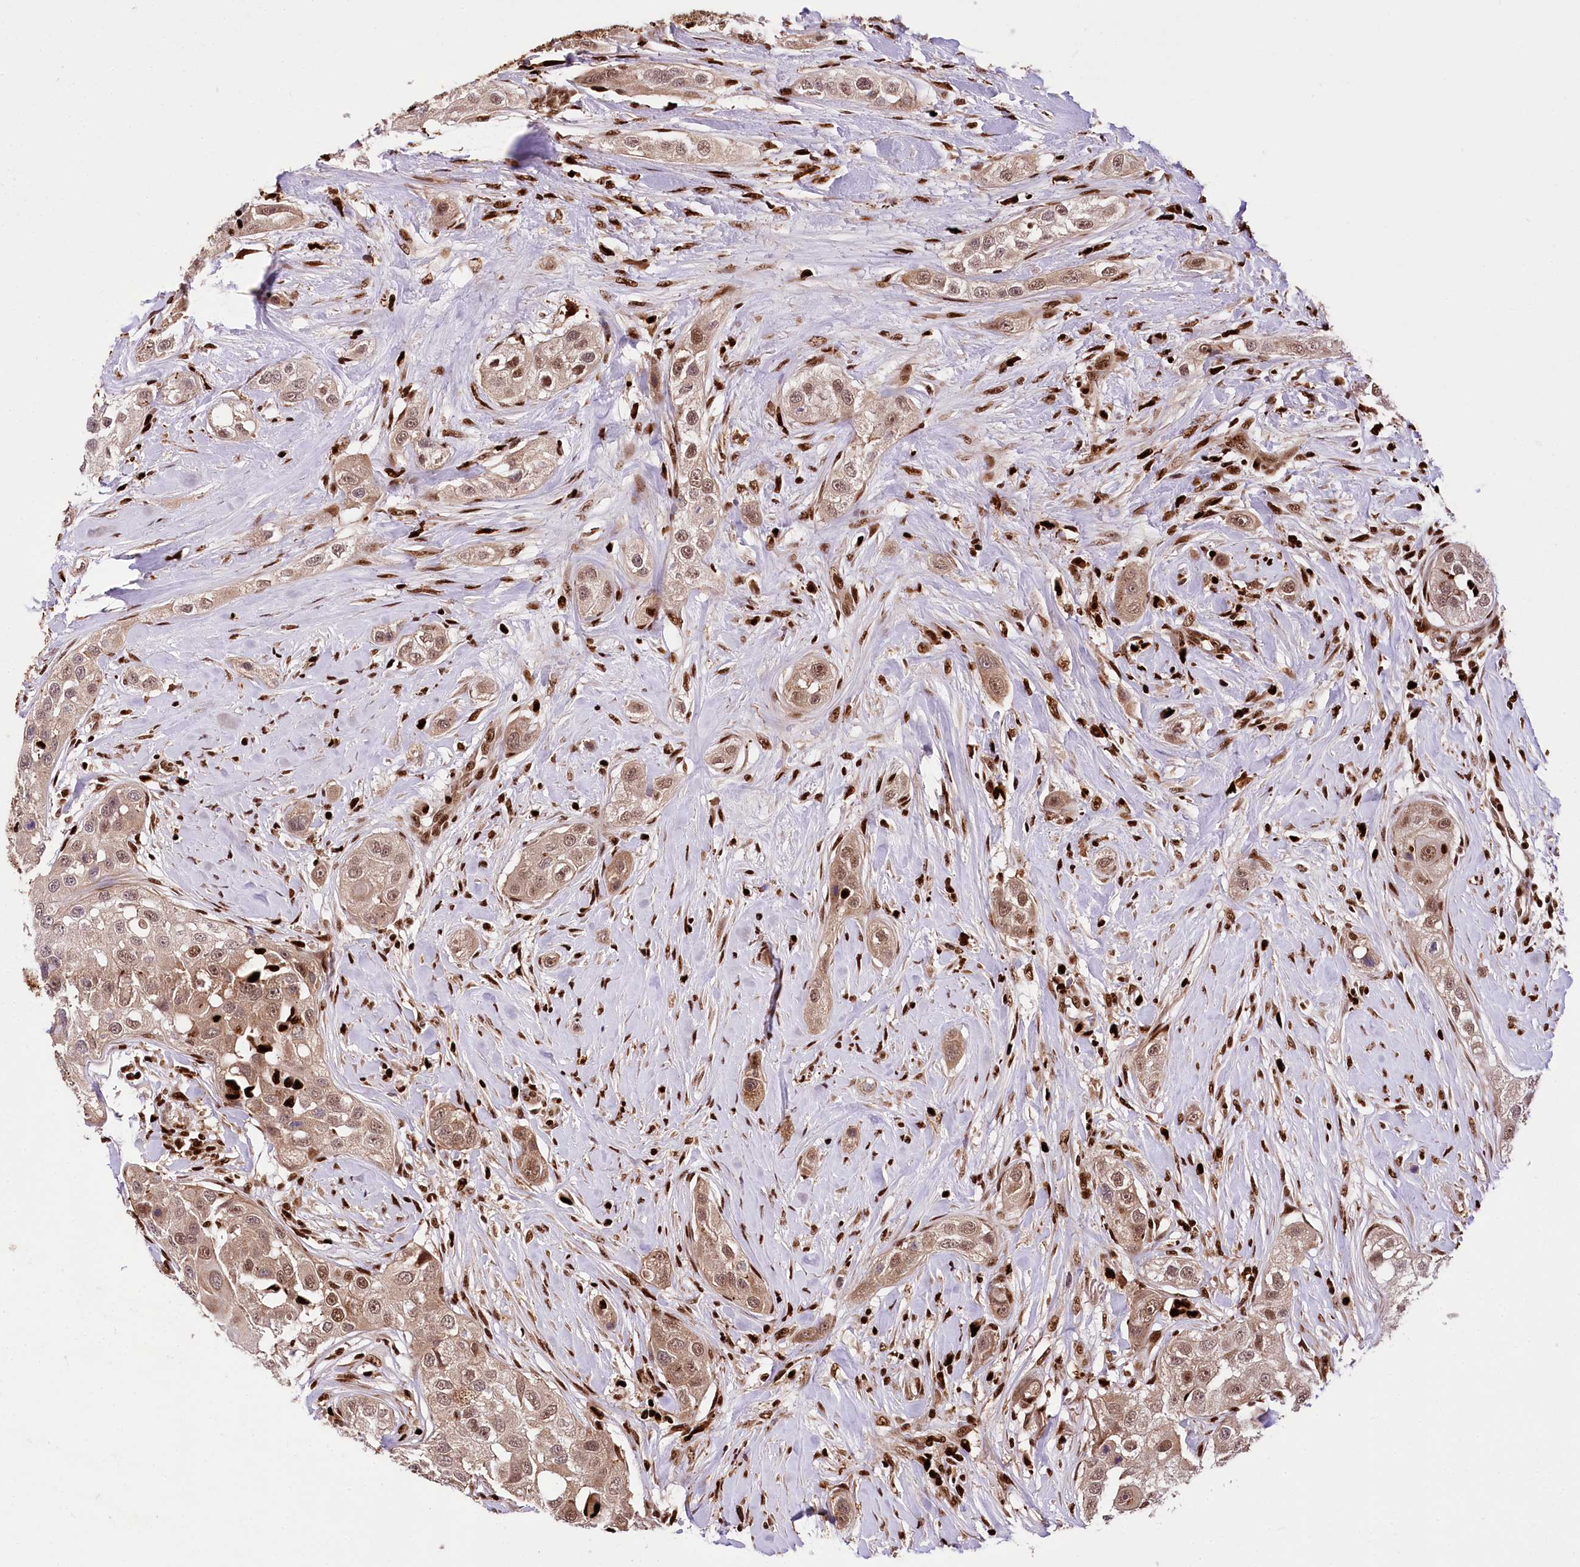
{"staining": {"intensity": "moderate", "quantity": ">75%", "location": "cytoplasmic/membranous,nuclear"}, "tissue": "head and neck cancer", "cell_type": "Tumor cells", "image_type": "cancer", "snomed": [{"axis": "morphology", "description": "Normal tissue, NOS"}, {"axis": "morphology", "description": "Squamous cell carcinoma, NOS"}, {"axis": "topography", "description": "Skeletal muscle"}, {"axis": "topography", "description": "Head-Neck"}], "caption": "DAB (3,3'-diaminobenzidine) immunohistochemical staining of human head and neck squamous cell carcinoma demonstrates moderate cytoplasmic/membranous and nuclear protein staining in about >75% of tumor cells.", "gene": "FIGN", "patient": {"sex": "male", "age": 51}}